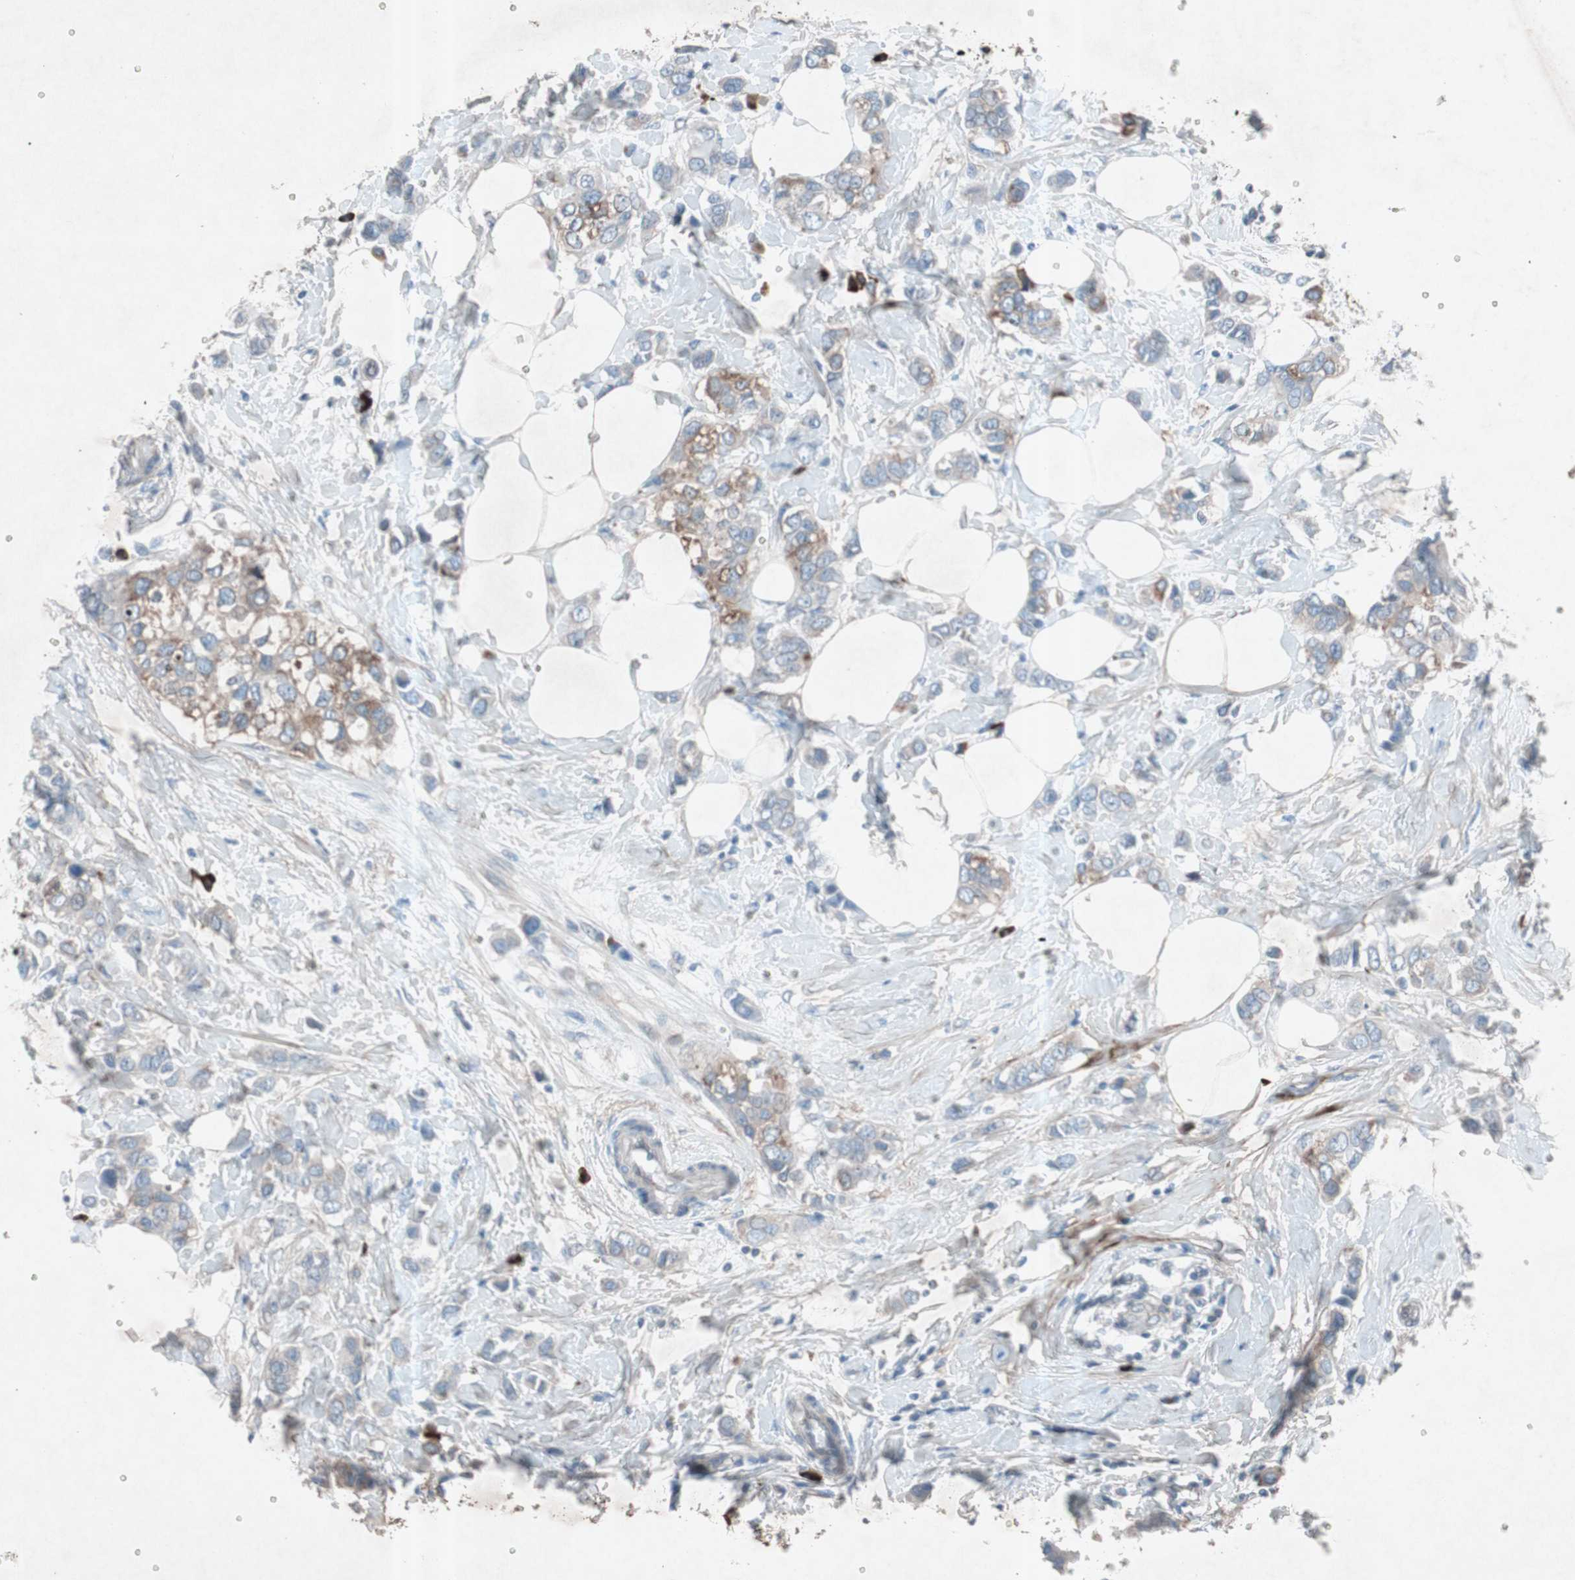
{"staining": {"intensity": "weak", "quantity": "25%-75%", "location": "cytoplasmic/membranous"}, "tissue": "breast cancer", "cell_type": "Tumor cells", "image_type": "cancer", "snomed": [{"axis": "morphology", "description": "Duct carcinoma"}, {"axis": "topography", "description": "Breast"}], "caption": "A low amount of weak cytoplasmic/membranous staining is identified in about 25%-75% of tumor cells in breast cancer (intraductal carcinoma) tissue.", "gene": "GRB7", "patient": {"sex": "female", "age": 50}}